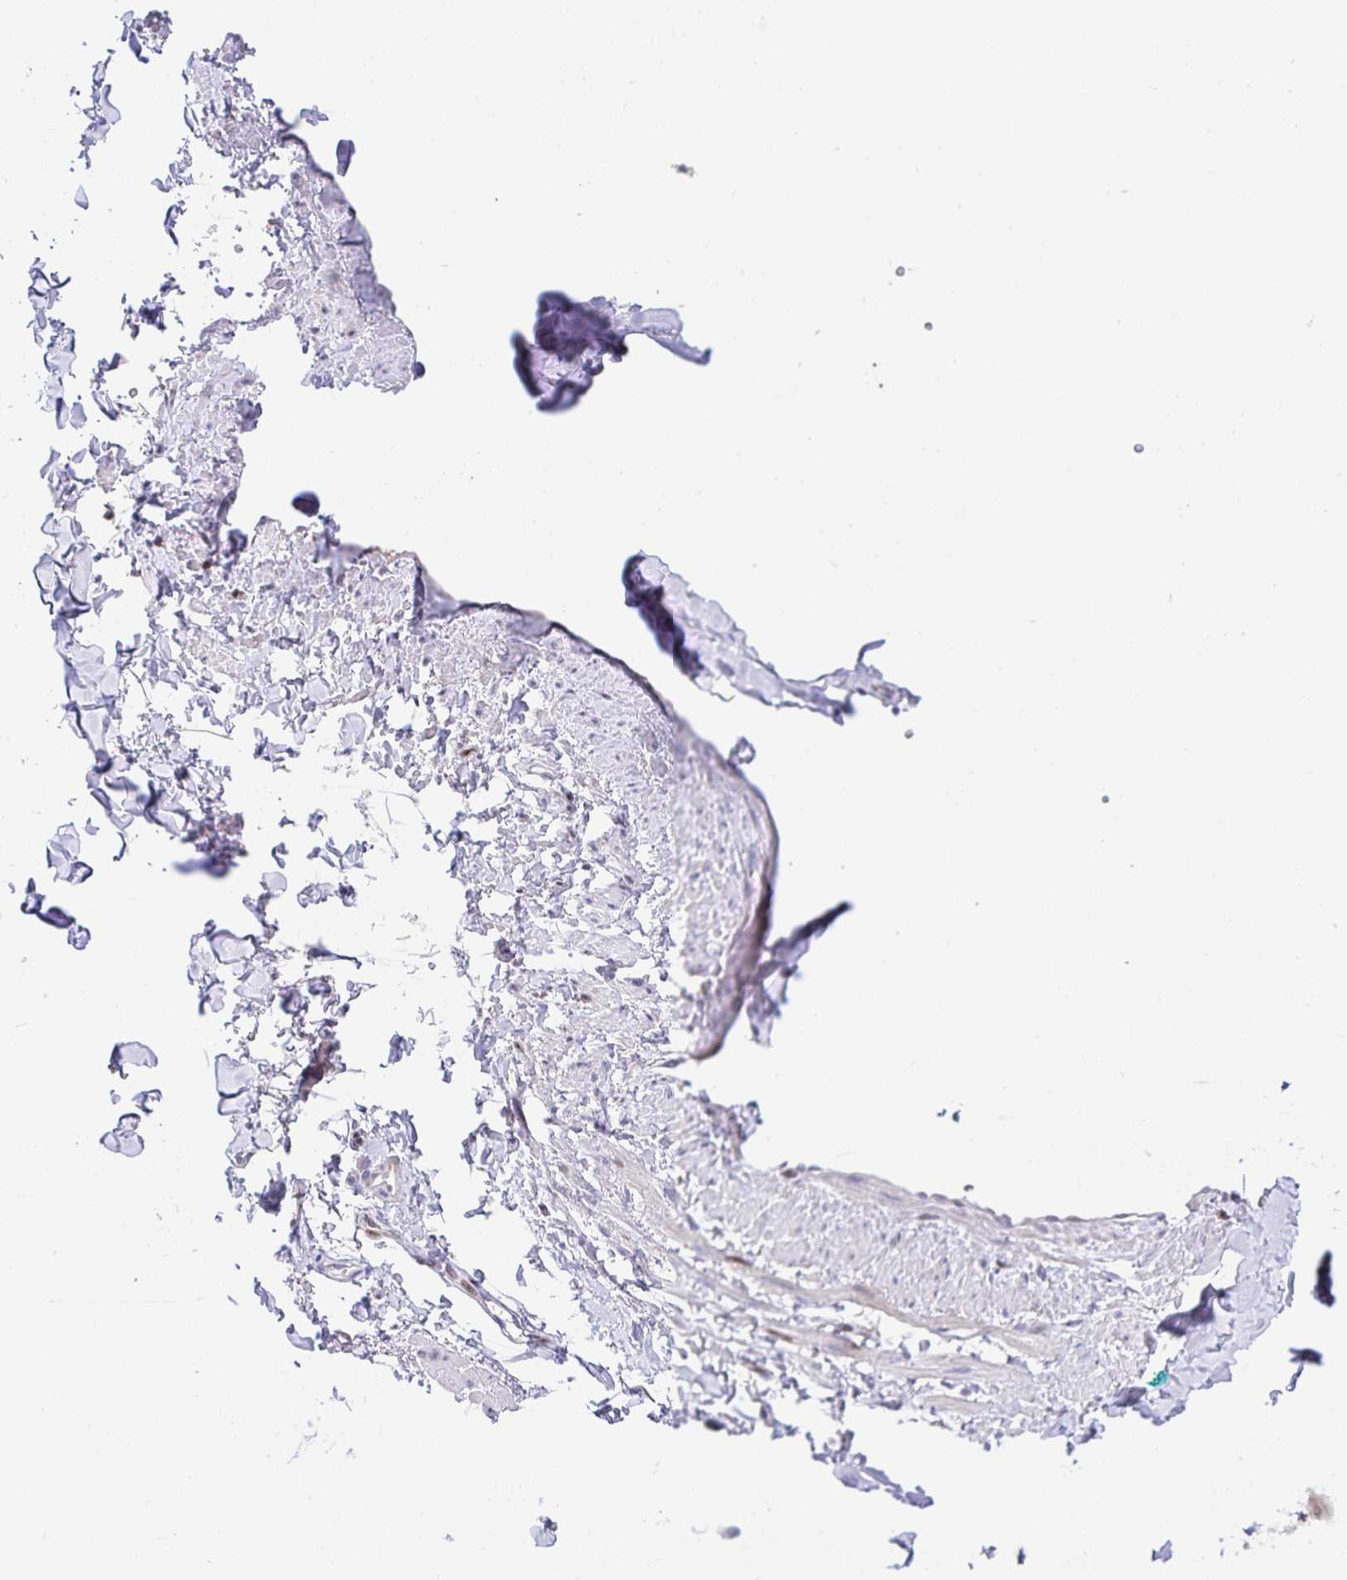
{"staining": {"intensity": "negative", "quantity": "none", "location": "none"}, "tissue": "adipose tissue", "cell_type": "Adipocytes", "image_type": "normal", "snomed": [{"axis": "morphology", "description": "Normal tissue, NOS"}, {"axis": "topography", "description": "Vulva"}, {"axis": "topography", "description": "Peripheral nerve tissue"}], "caption": "This is an immunohistochemistry image of normal adipose tissue. There is no staining in adipocytes.", "gene": "KBTBD13", "patient": {"sex": "female", "age": 66}}